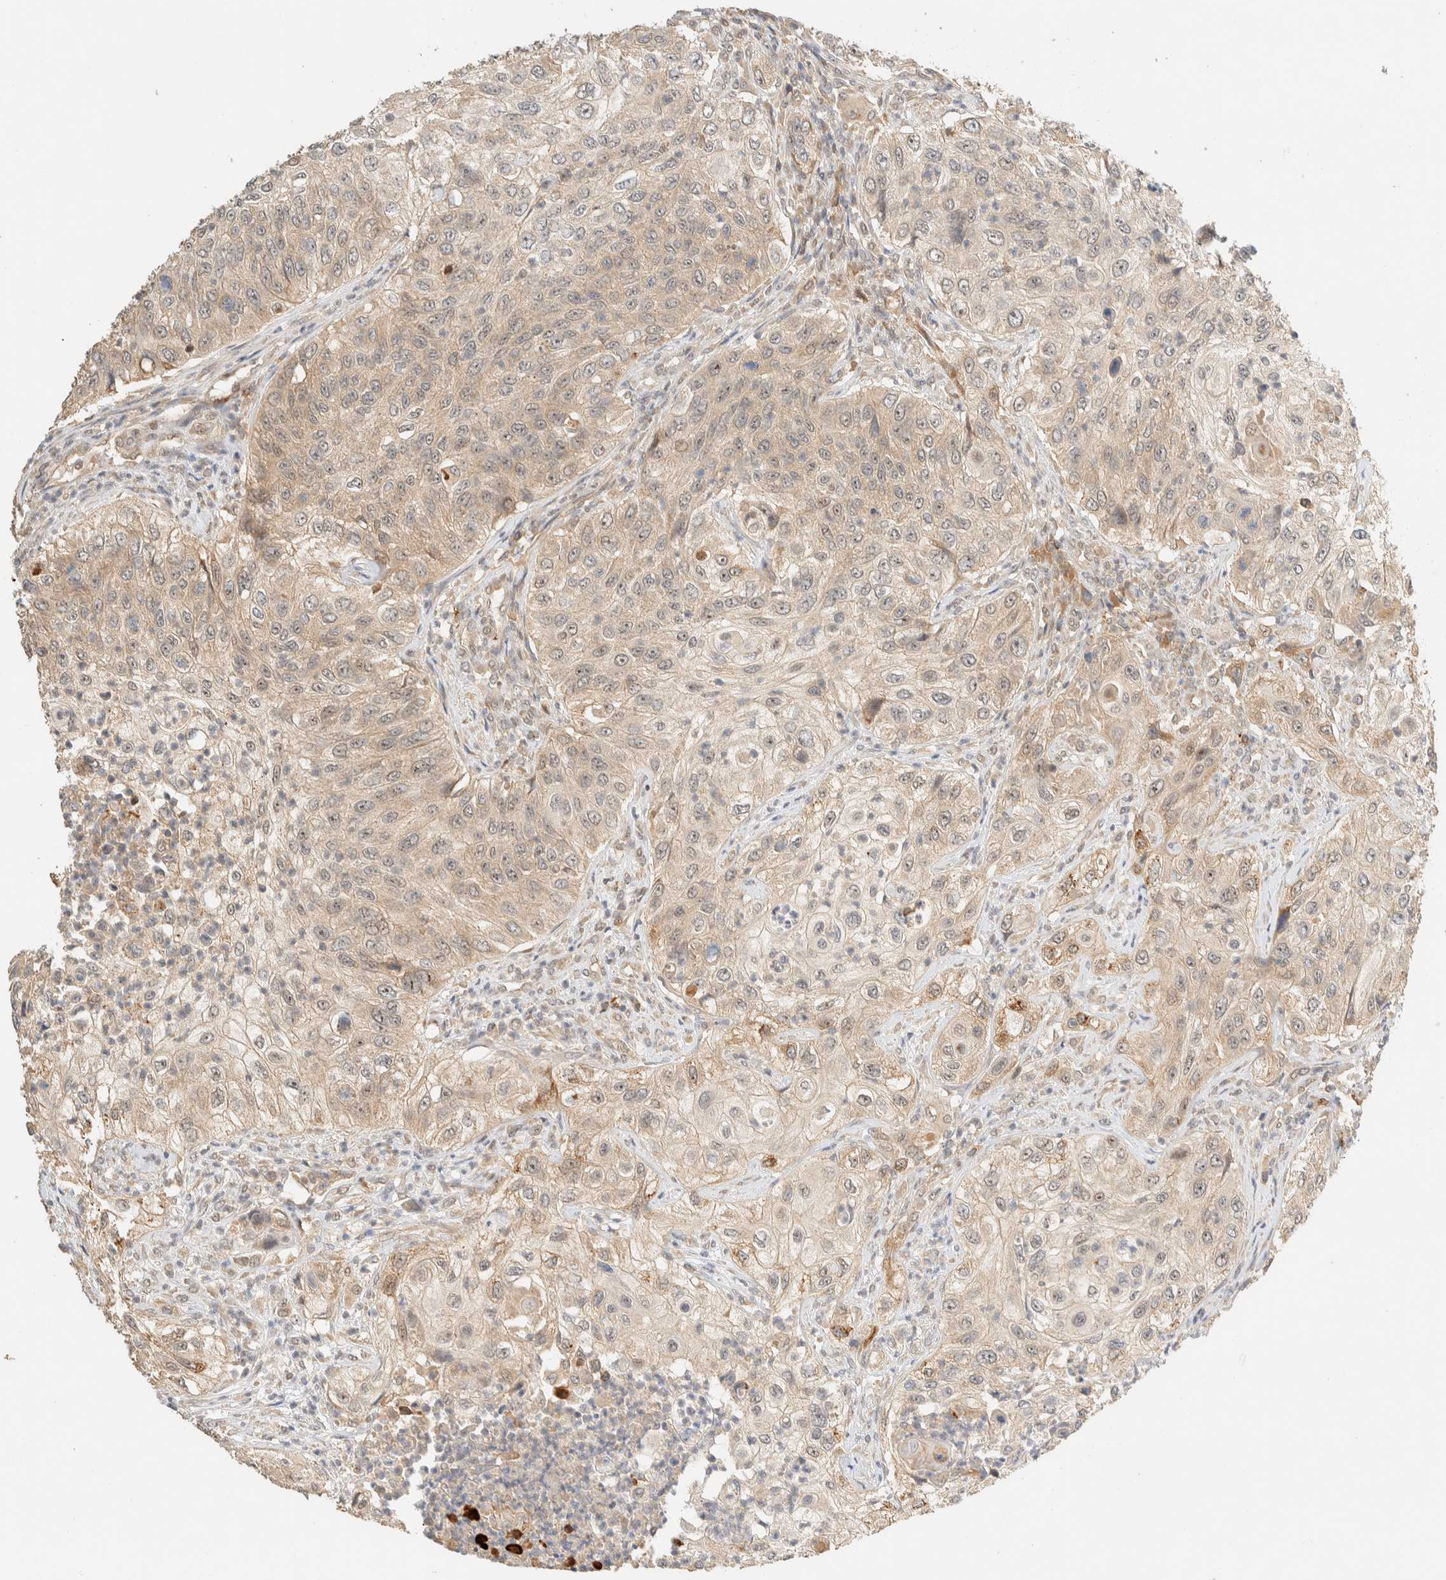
{"staining": {"intensity": "weak", "quantity": "<25%", "location": "cytoplasmic/membranous,nuclear"}, "tissue": "urothelial cancer", "cell_type": "Tumor cells", "image_type": "cancer", "snomed": [{"axis": "morphology", "description": "Urothelial carcinoma, High grade"}, {"axis": "topography", "description": "Urinary bladder"}], "caption": "A micrograph of human urothelial cancer is negative for staining in tumor cells.", "gene": "ZBTB34", "patient": {"sex": "female", "age": 60}}